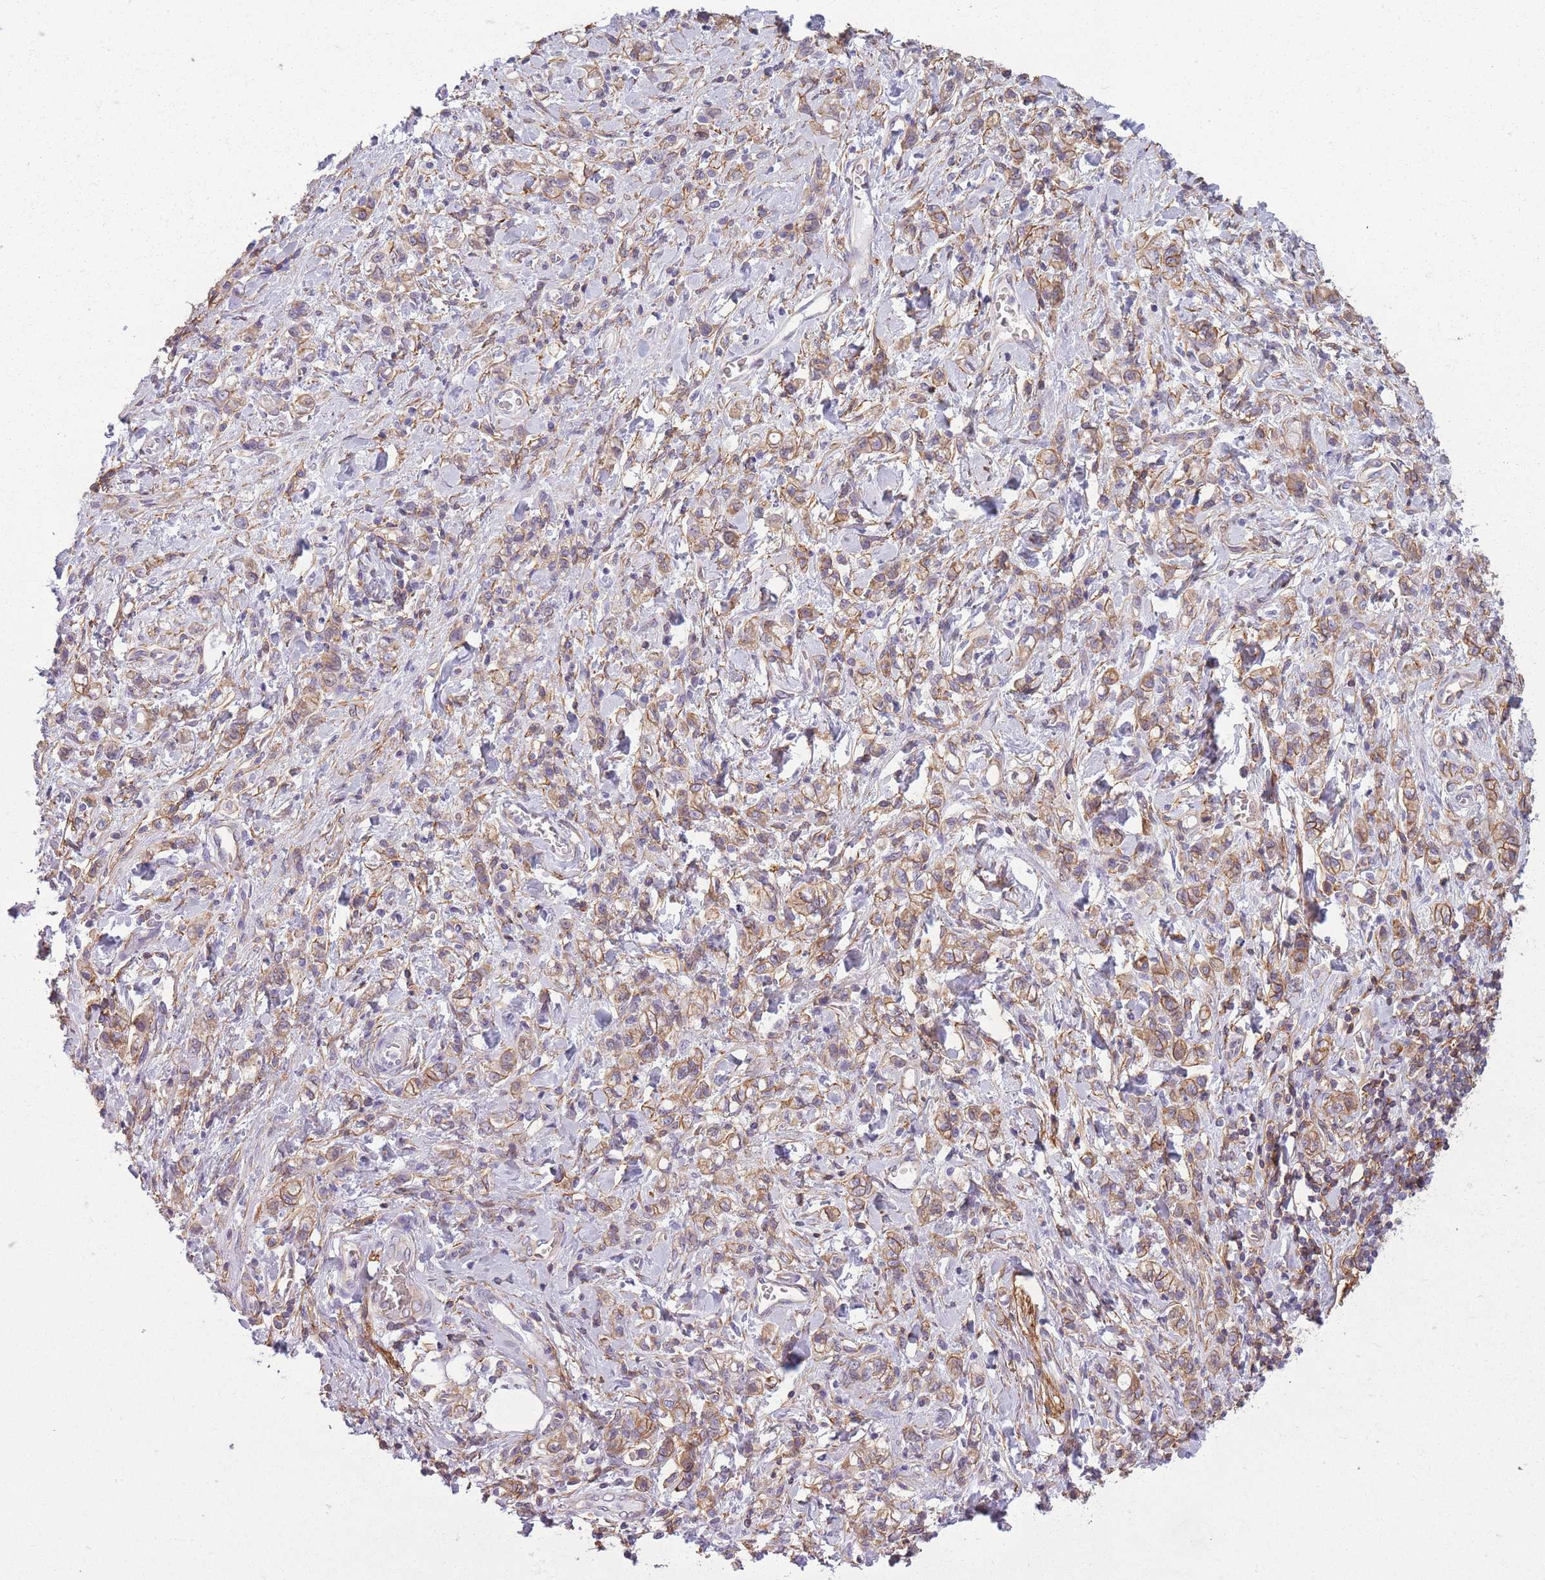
{"staining": {"intensity": "moderate", "quantity": ">75%", "location": "cytoplasmic/membranous"}, "tissue": "stomach cancer", "cell_type": "Tumor cells", "image_type": "cancer", "snomed": [{"axis": "morphology", "description": "Adenocarcinoma, NOS"}, {"axis": "topography", "description": "Stomach"}], "caption": "Human stomach cancer (adenocarcinoma) stained with a brown dye reveals moderate cytoplasmic/membranous positive positivity in approximately >75% of tumor cells.", "gene": "ADD1", "patient": {"sex": "male", "age": 77}}